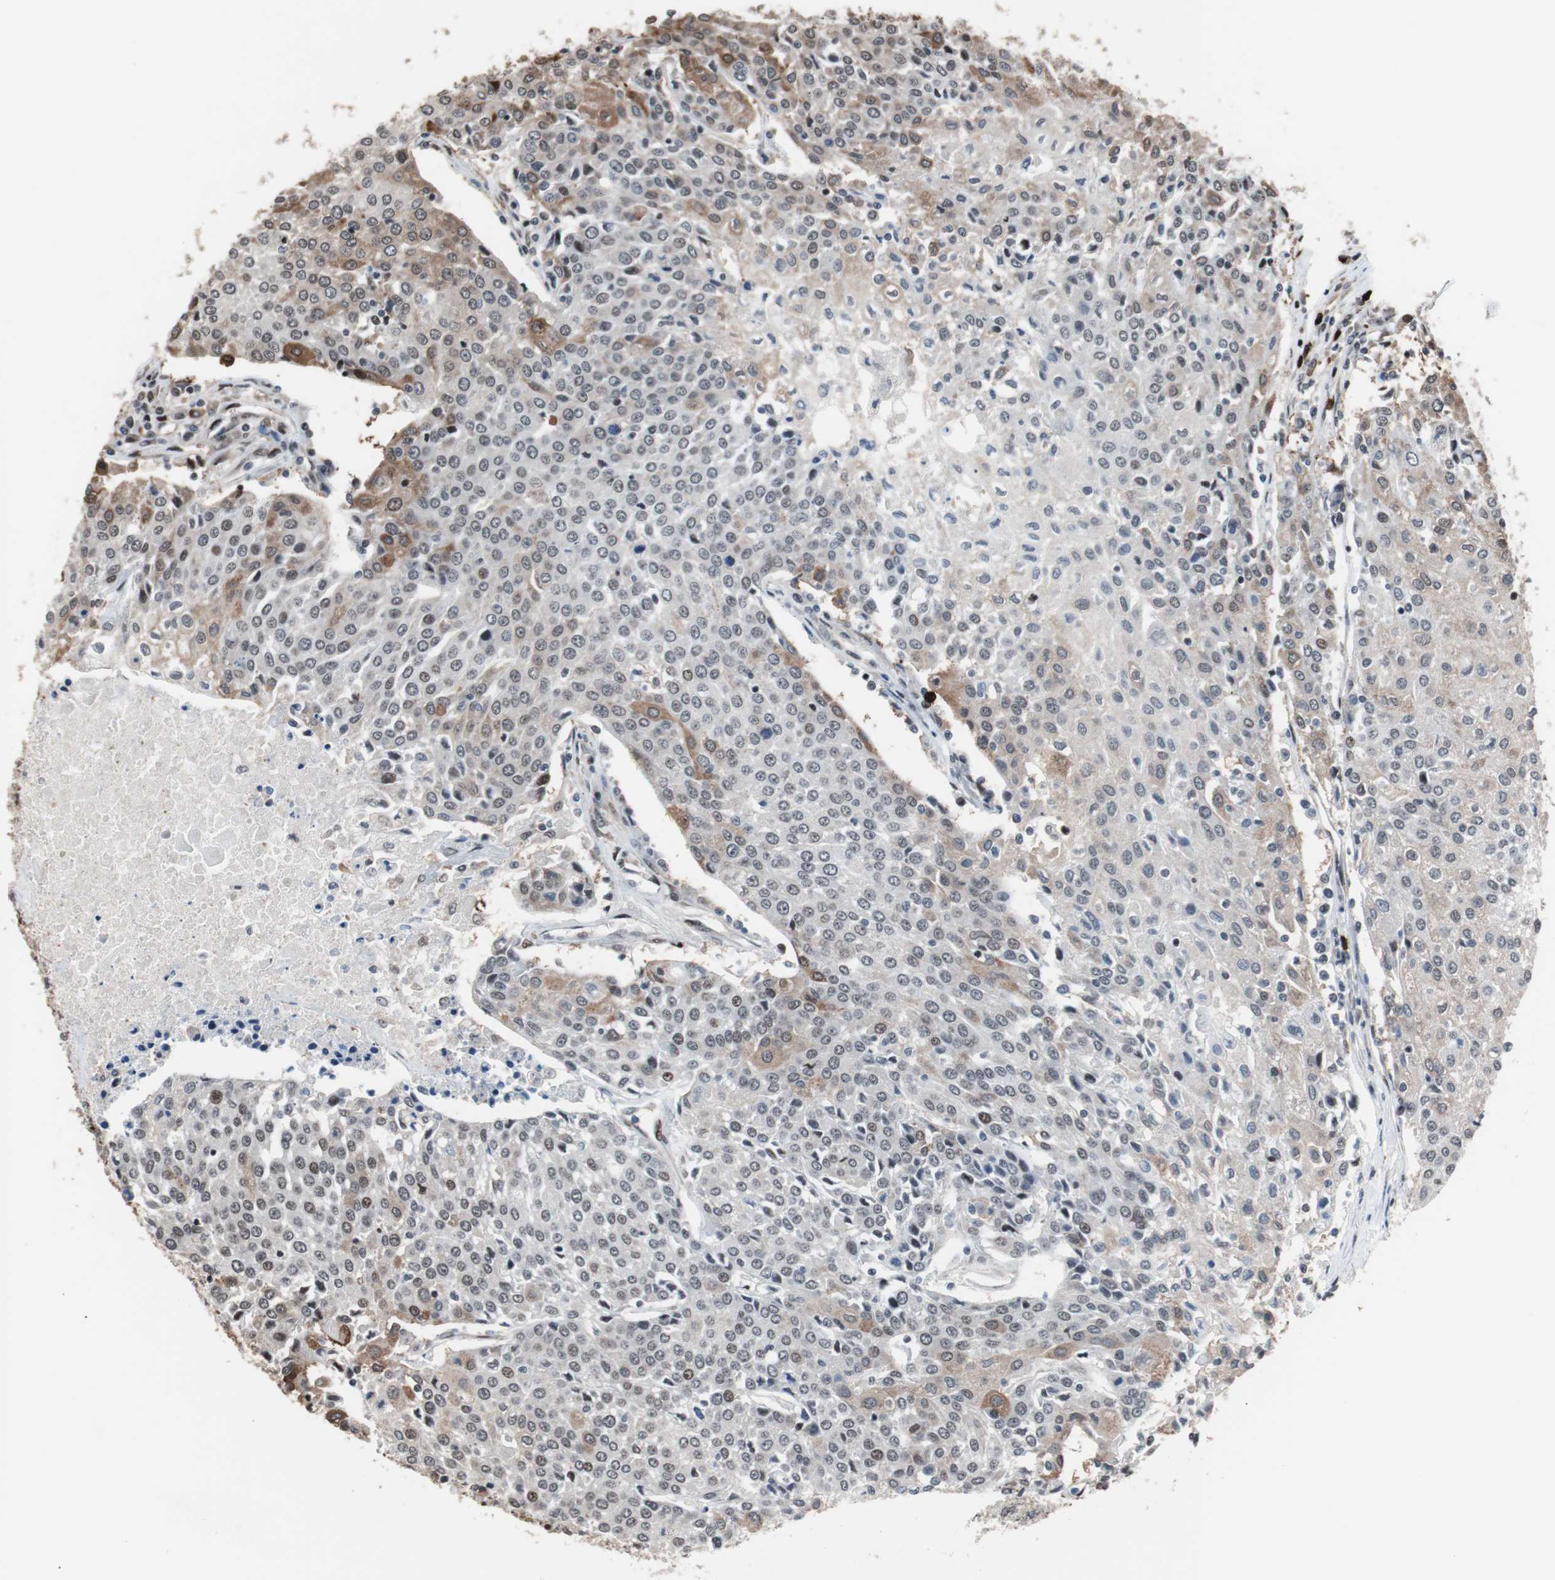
{"staining": {"intensity": "moderate", "quantity": "<25%", "location": "cytoplasmic/membranous,nuclear"}, "tissue": "urothelial cancer", "cell_type": "Tumor cells", "image_type": "cancer", "snomed": [{"axis": "morphology", "description": "Urothelial carcinoma, High grade"}, {"axis": "topography", "description": "Urinary bladder"}], "caption": "This is a micrograph of immunohistochemistry (IHC) staining of urothelial cancer, which shows moderate expression in the cytoplasmic/membranous and nuclear of tumor cells.", "gene": "POGZ", "patient": {"sex": "female", "age": 85}}